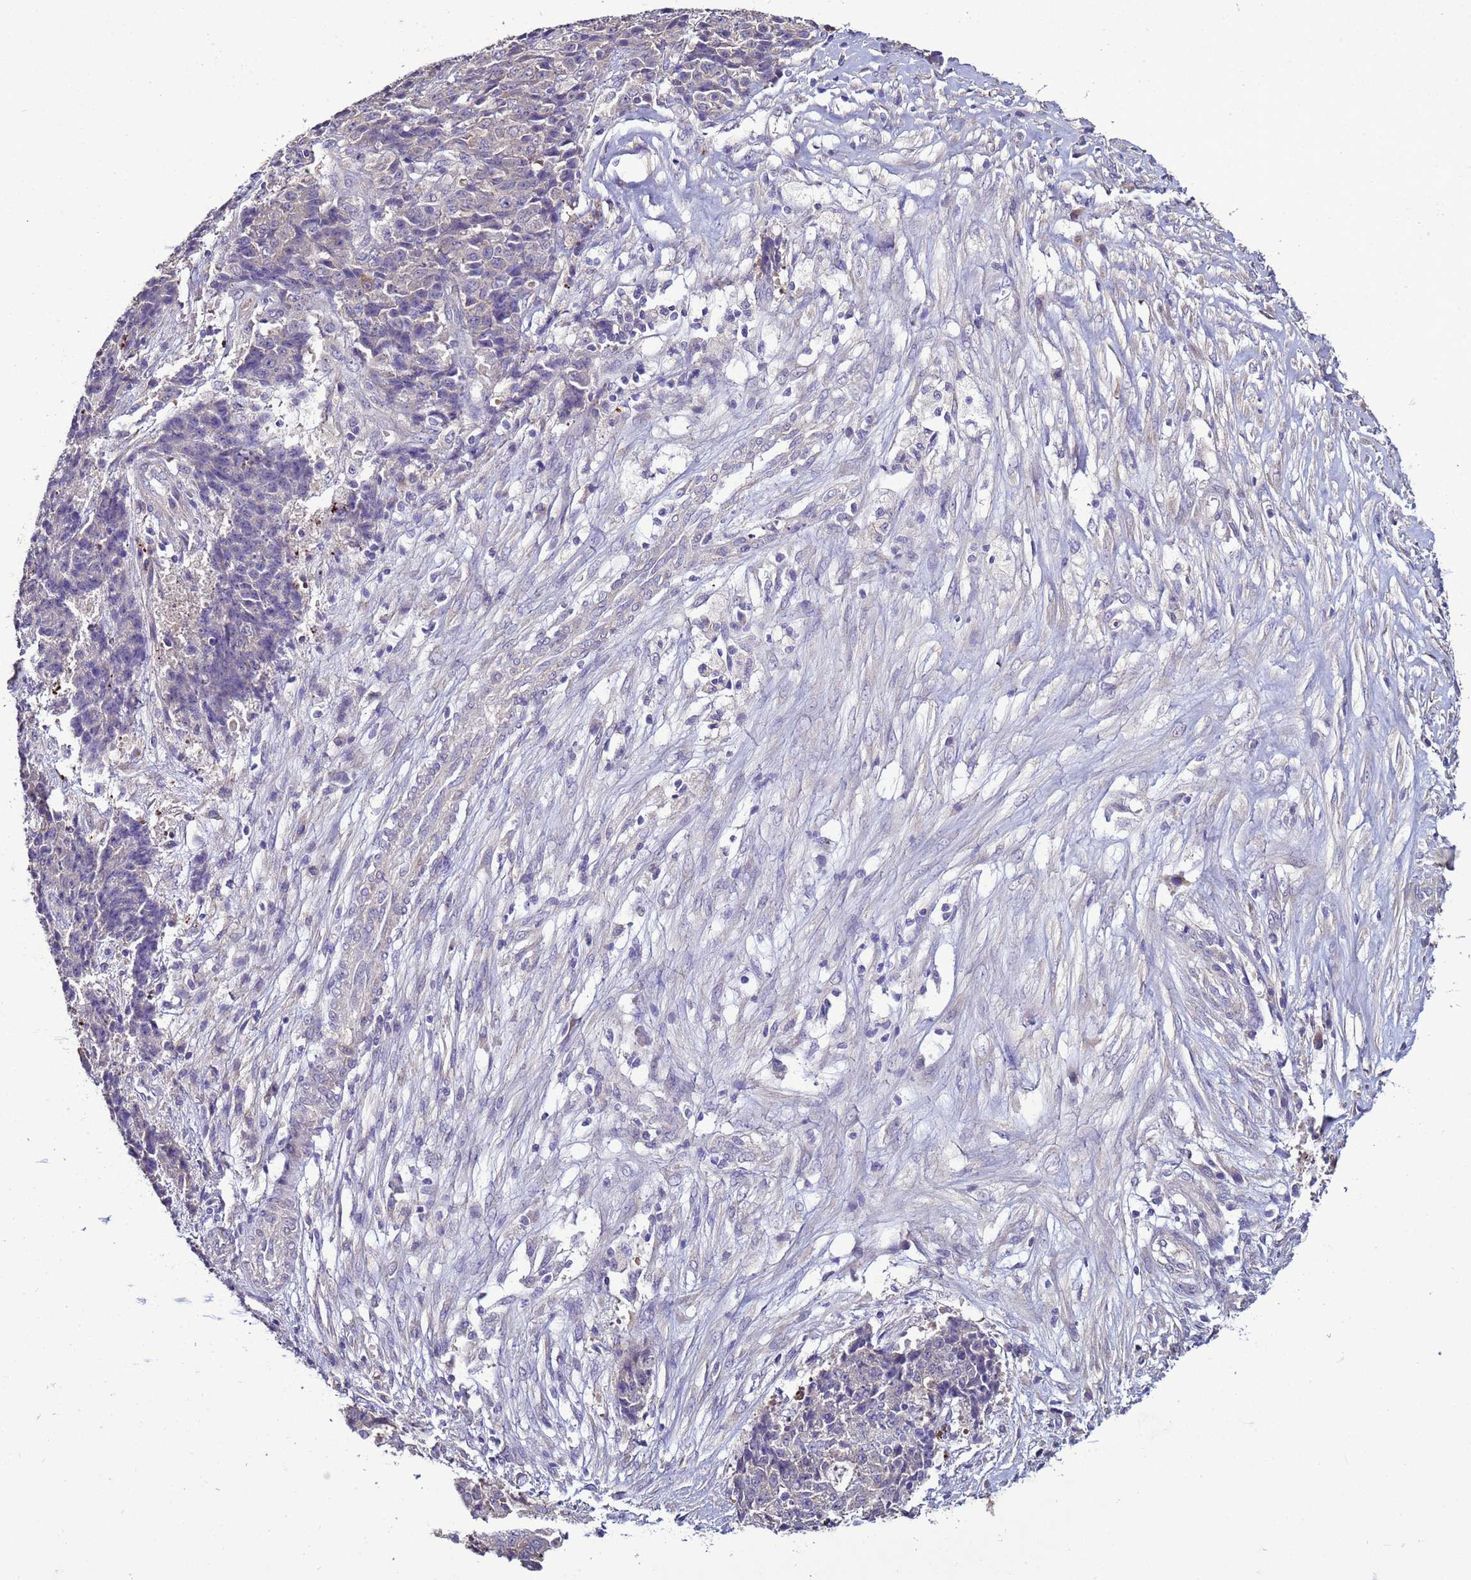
{"staining": {"intensity": "negative", "quantity": "none", "location": "none"}, "tissue": "ovarian cancer", "cell_type": "Tumor cells", "image_type": "cancer", "snomed": [{"axis": "morphology", "description": "Carcinoma, endometroid"}, {"axis": "topography", "description": "Ovary"}], "caption": "Endometroid carcinoma (ovarian) stained for a protein using immunohistochemistry (IHC) exhibits no positivity tumor cells.", "gene": "RABL2B", "patient": {"sex": "female", "age": 42}}